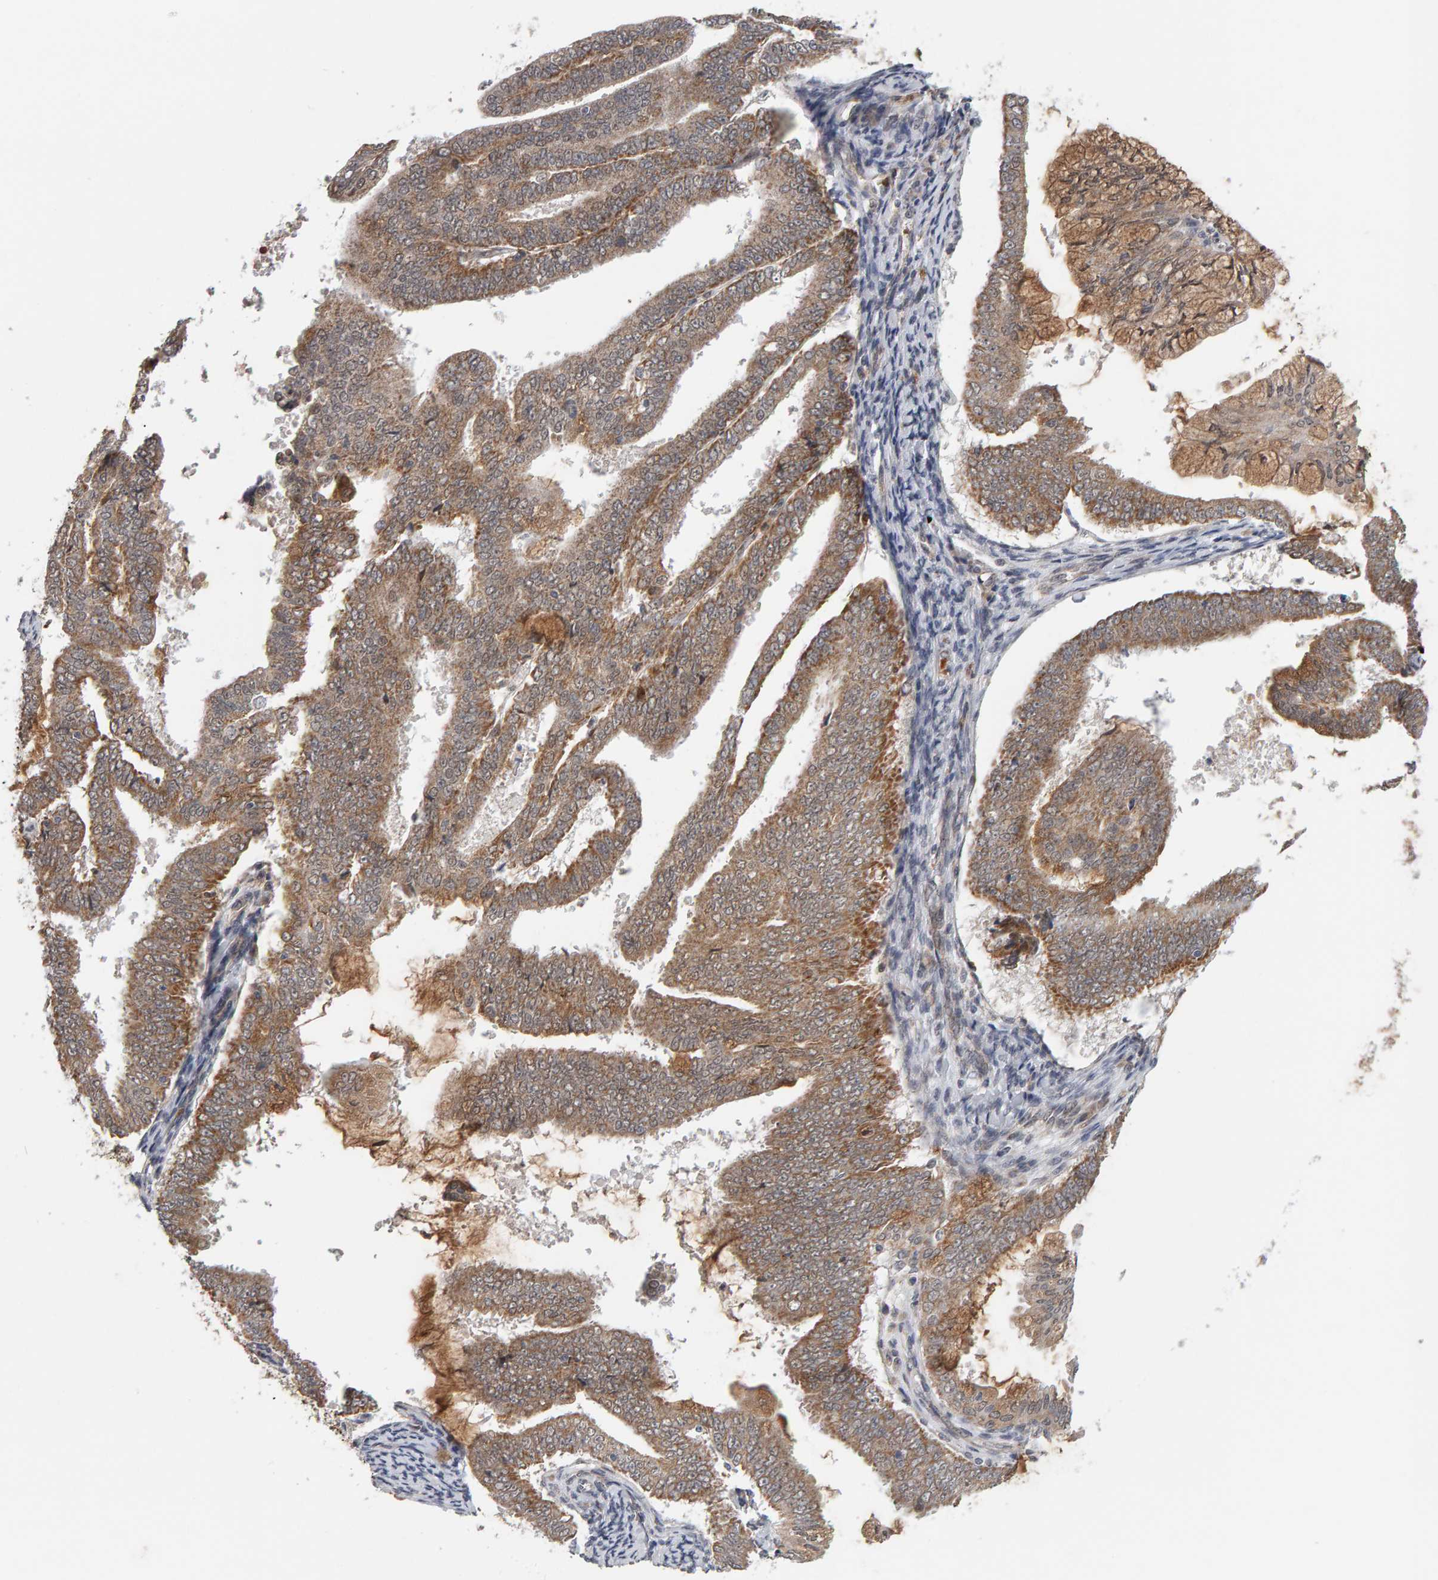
{"staining": {"intensity": "moderate", "quantity": ">75%", "location": "cytoplasmic/membranous"}, "tissue": "endometrial cancer", "cell_type": "Tumor cells", "image_type": "cancer", "snomed": [{"axis": "morphology", "description": "Adenocarcinoma, NOS"}, {"axis": "topography", "description": "Endometrium"}], "caption": "This histopathology image exhibits IHC staining of adenocarcinoma (endometrial), with medium moderate cytoplasmic/membranous expression in approximately >75% of tumor cells.", "gene": "DAP3", "patient": {"sex": "female", "age": 63}}